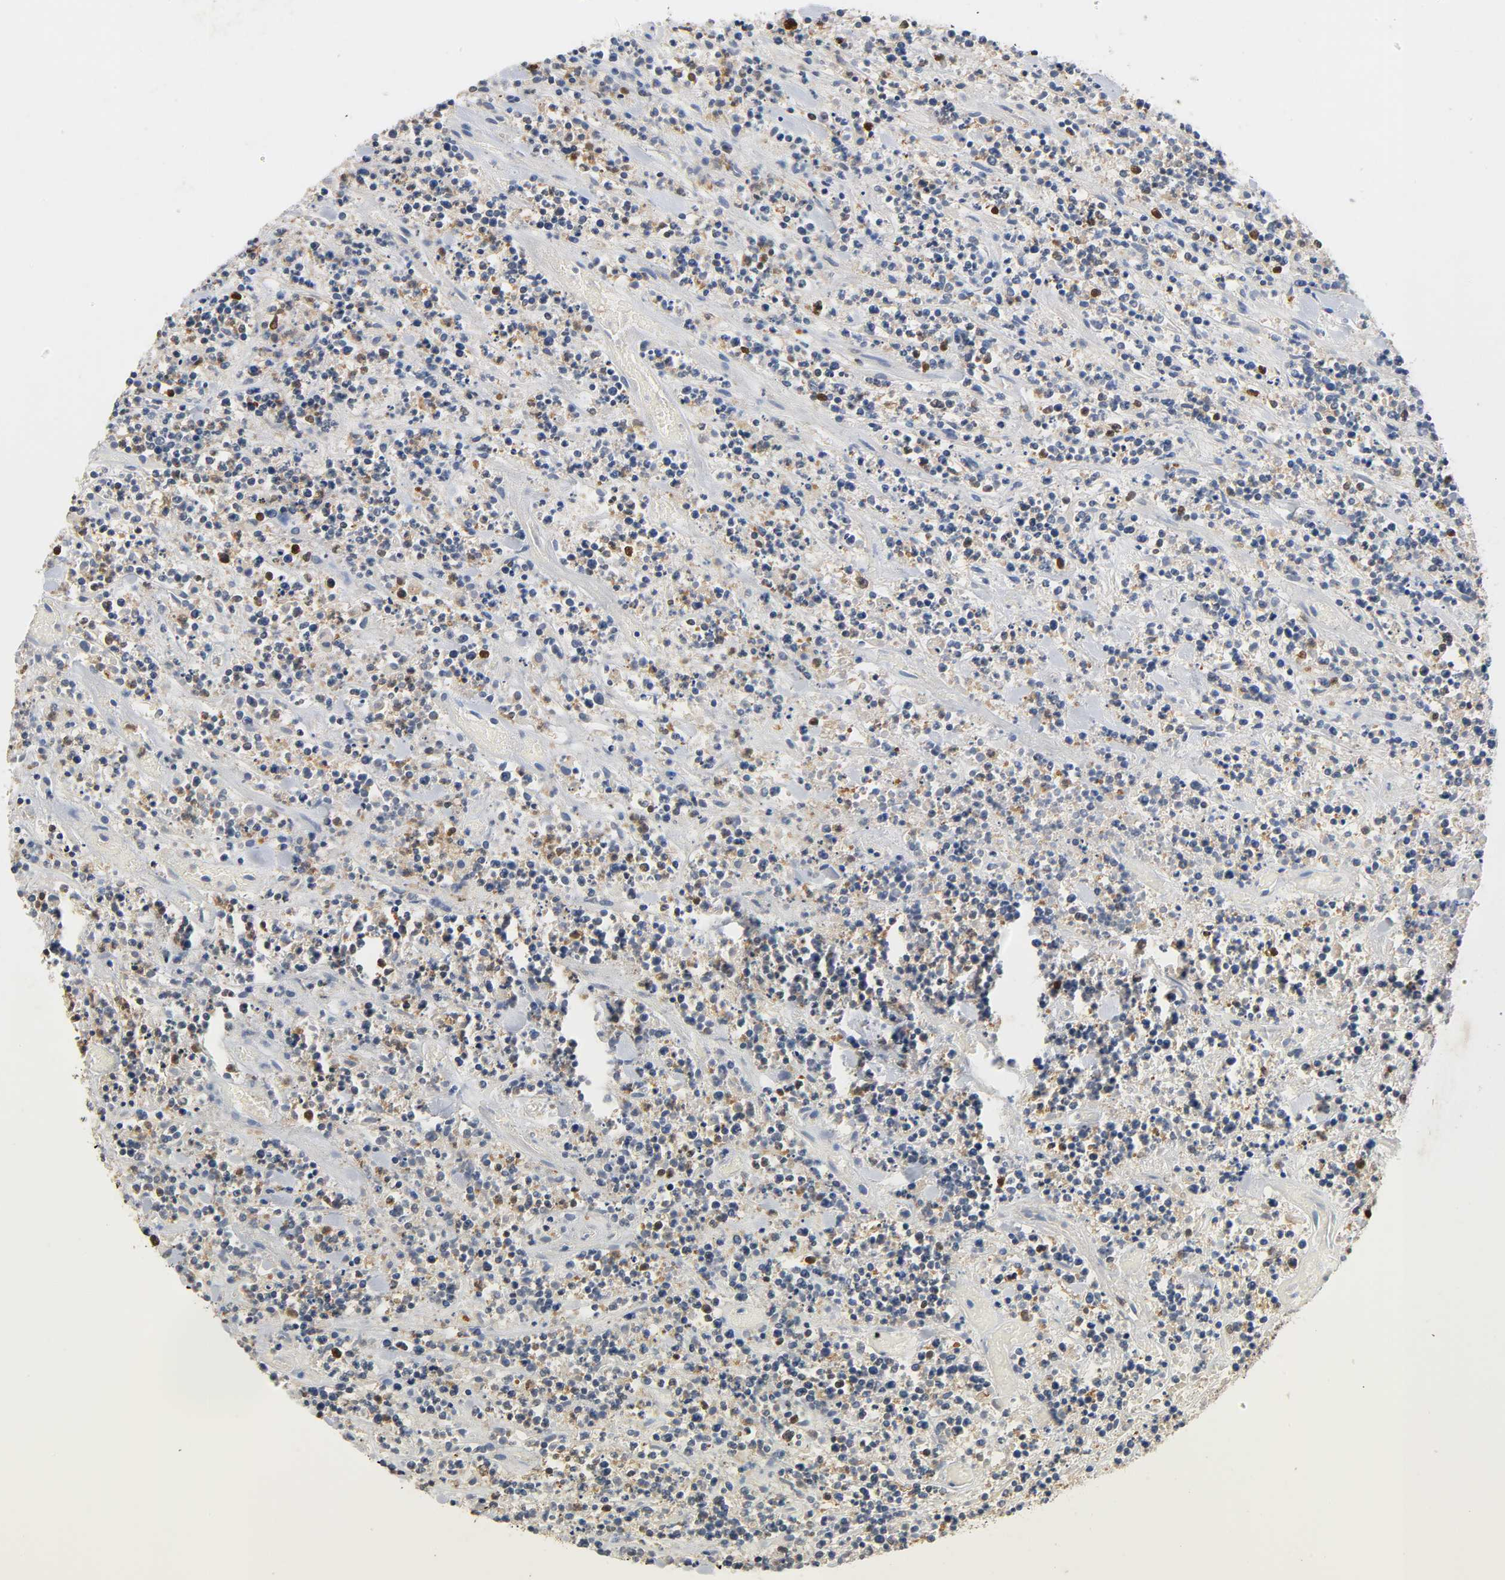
{"staining": {"intensity": "moderate", "quantity": "25%-75%", "location": "nuclear"}, "tissue": "lymphoma", "cell_type": "Tumor cells", "image_type": "cancer", "snomed": [{"axis": "morphology", "description": "Malignant lymphoma, non-Hodgkin's type, High grade"}, {"axis": "topography", "description": "Soft tissue"}], "caption": "This is an image of immunohistochemistry (IHC) staining of malignant lymphoma, non-Hodgkin's type (high-grade), which shows moderate positivity in the nuclear of tumor cells.", "gene": "UBC", "patient": {"sex": "male", "age": 18}}